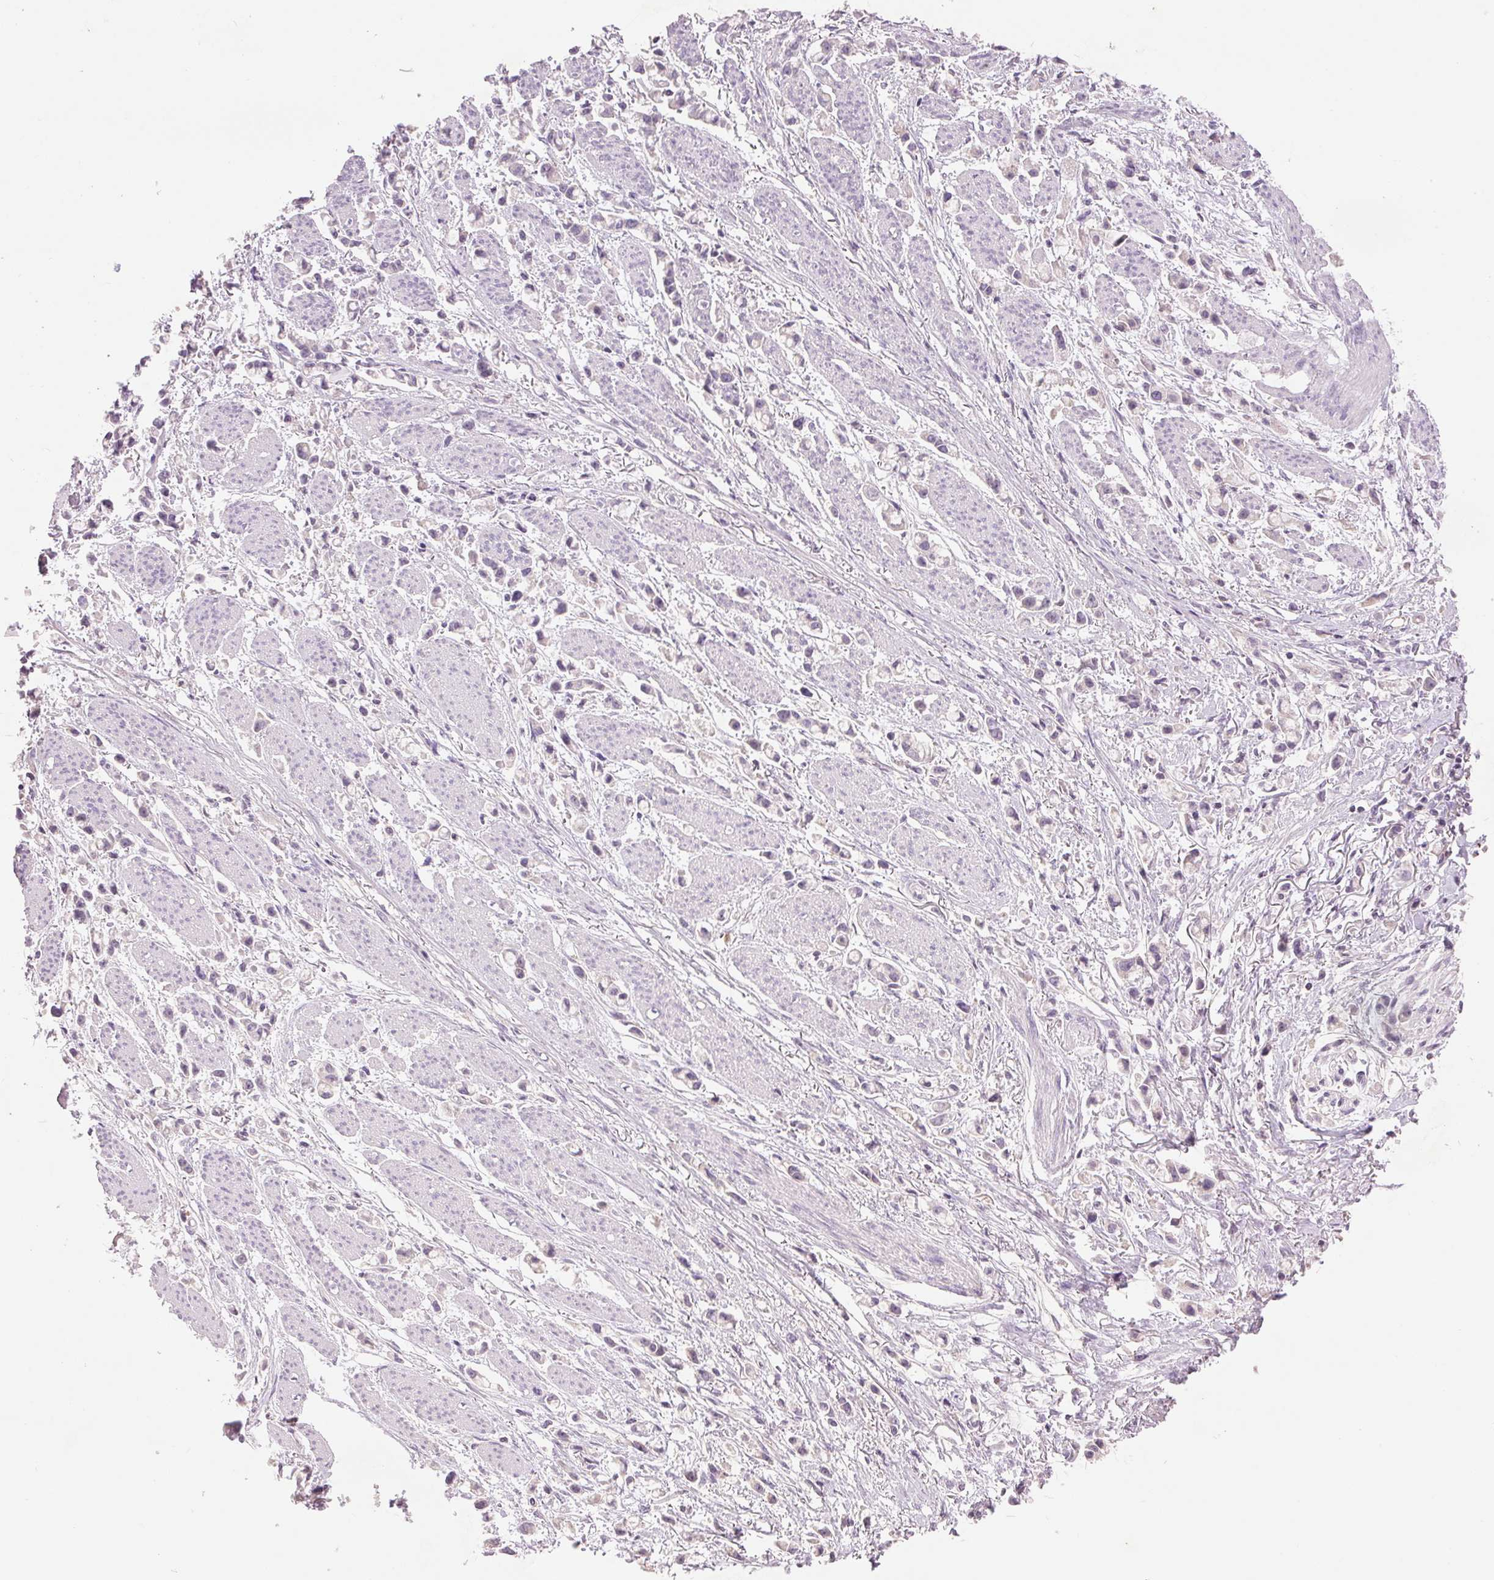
{"staining": {"intensity": "negative", "quantity": "none", "location": "none"}, "tissue": "stomach cancer", "cell_type": "Tumor cells", "image_type": "cancer", "snomed": [{"axis": "morphology", "description": "Adenocarcinoma, NOS"}, {"axis": "topography", "description": "Stomach"}], "caption": "Immunohistochemistry (IHC) image of human stomach cancer (adenocarcinoma) stained for a protein (brown), which demonstrates no staining in tumor cells. The staining was performed using DAB (3,3'-diaminobenzidine) to visualize the protein expression in brown, while the nuclei were stained in blue with hematoxylin (Magnification: 20x).", "gene": "FXYD4", "patient": {"sex": "female", "age": 81}}